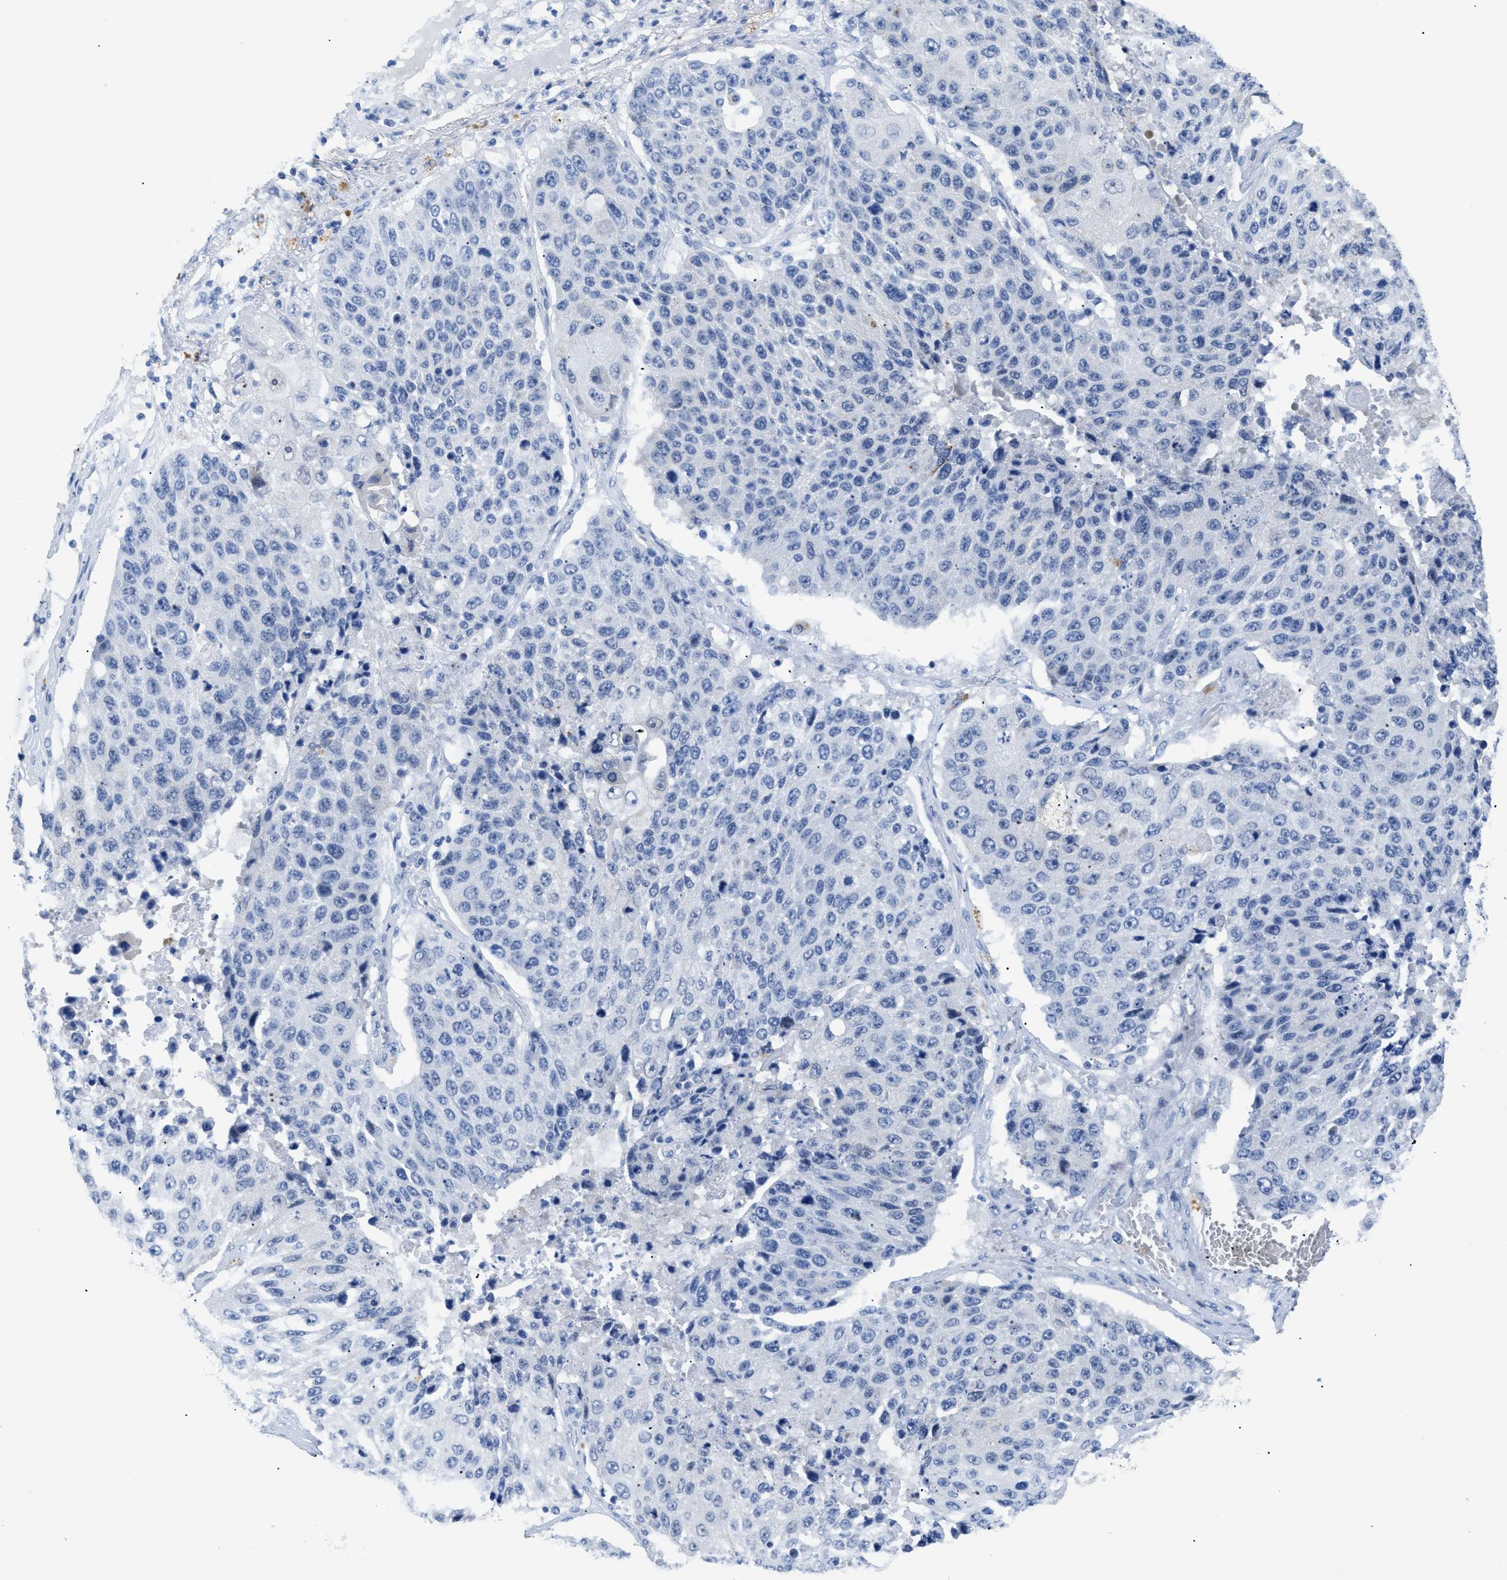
{"staining": {"intensity": "negative", "quantity": "none", "location": "none"}, "tissue": "lung cancer", "cell_type": "Tumor cells", "image_type": "cancer", "snomed": [{"axis": "morphology", "description": "Squamous cell carcinoma, NOS"}, {"axis": "topography", "description": "Lung"}], "caption": "Lung squamous cell carcinoma was stained to show a protein in brown. There is no significant staining in tumor cells. (Immunohistochemistry, brightfield microscopy, high magnification).", "gene": "APOBEC2", "patient": {"sex": "male", "age": 61}}